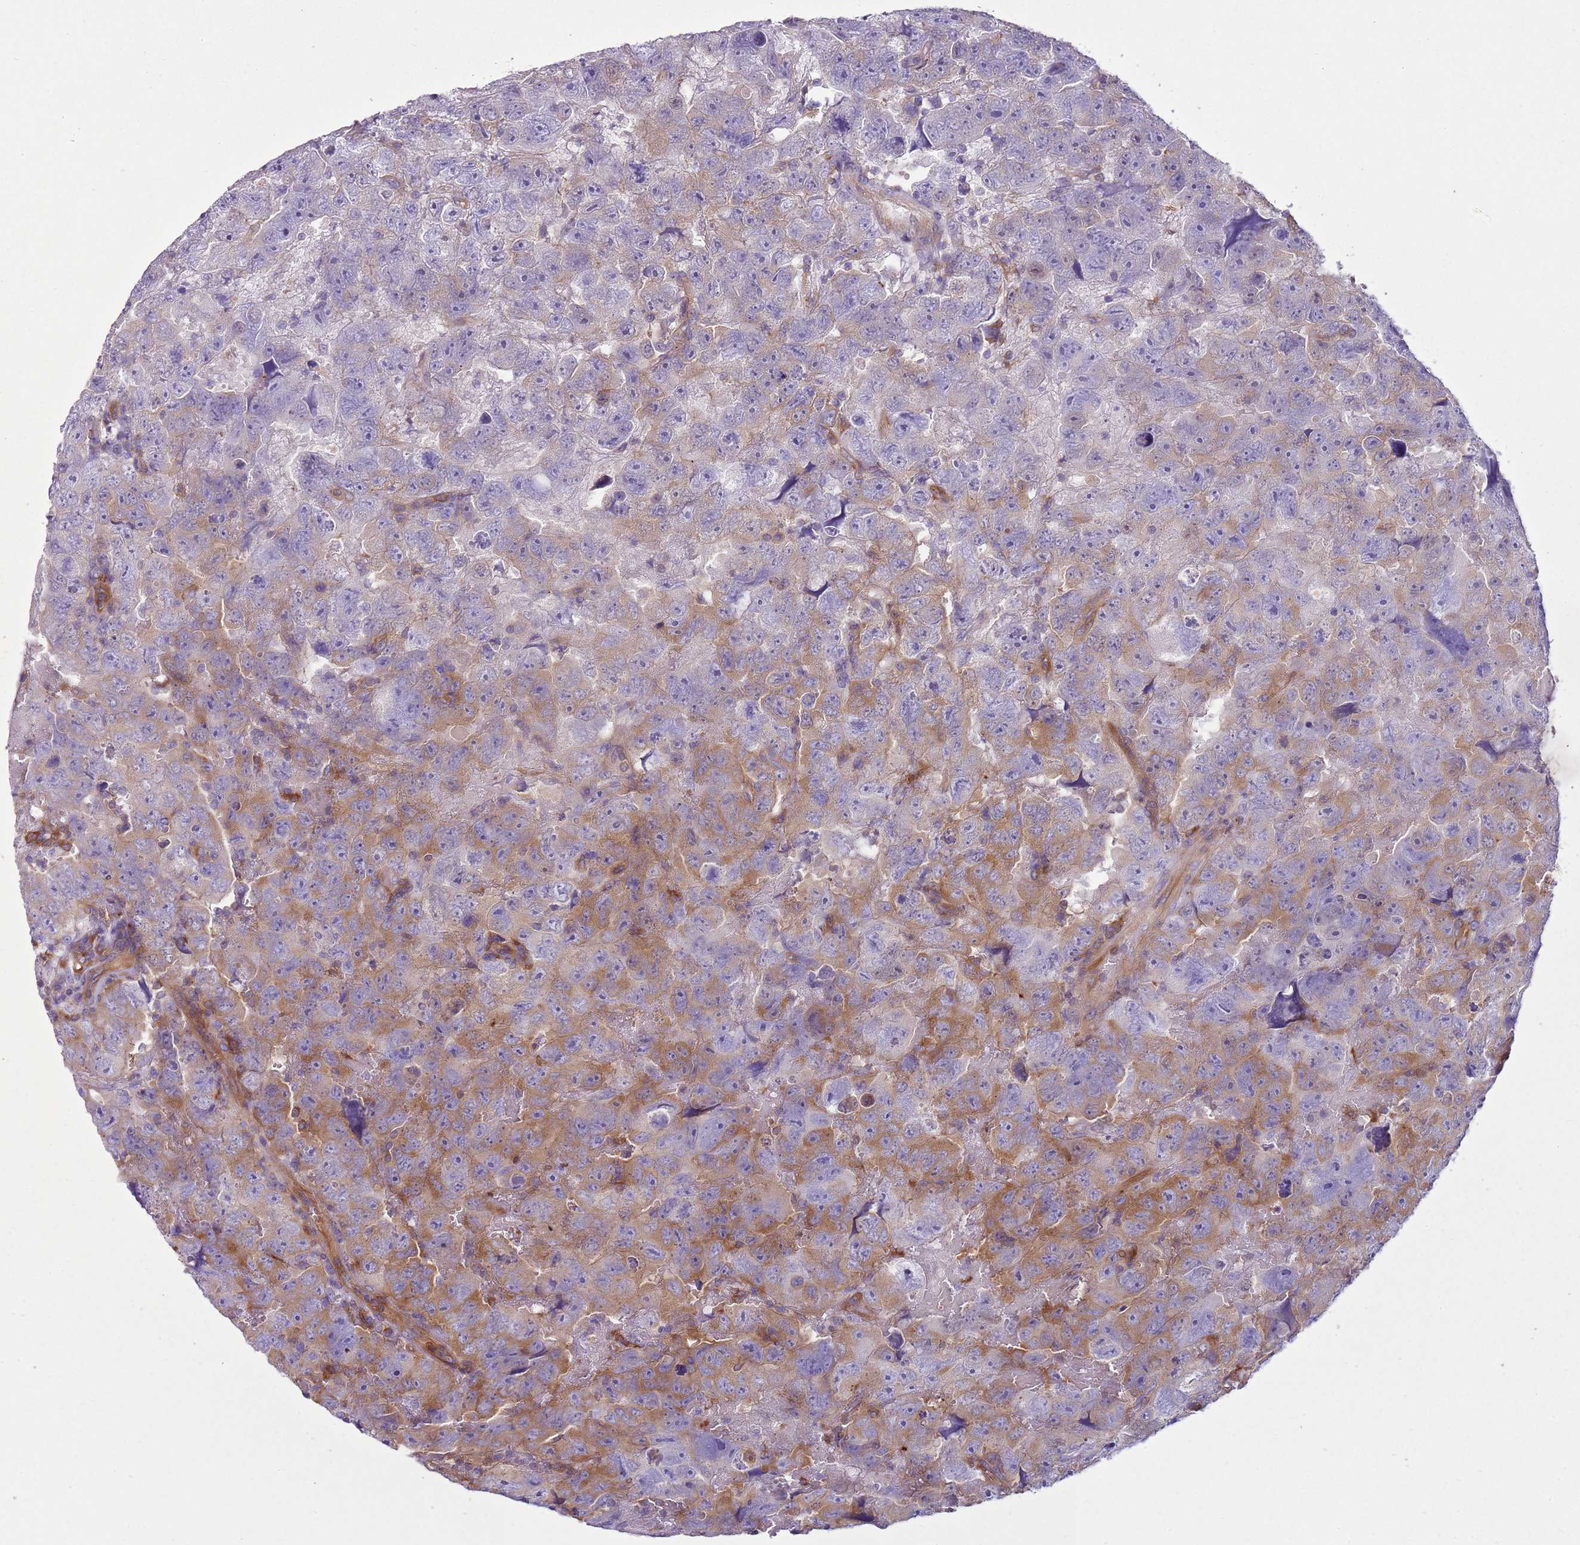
{"staining": {"intensity": "moderate", "quantity": "<25%", "location": "cytoplasmic/membranous"}, "tissue": "testis cancer", "cell_type": "Tumor cells", "image_type": "cancer", "snomed": [{"axis": "morphology", "description": "Carcinoma, Embryonal, NOS"}, {"axis": "topography", "description": "Testis"}], "caption": "Testis cancer stained with a brown dye shows moderate cytoplasmic/membranous positive positivity in approximately <25% of tumor cells.", "gene": "SNX21", "patient": {"sex": "male", "age": 45}}